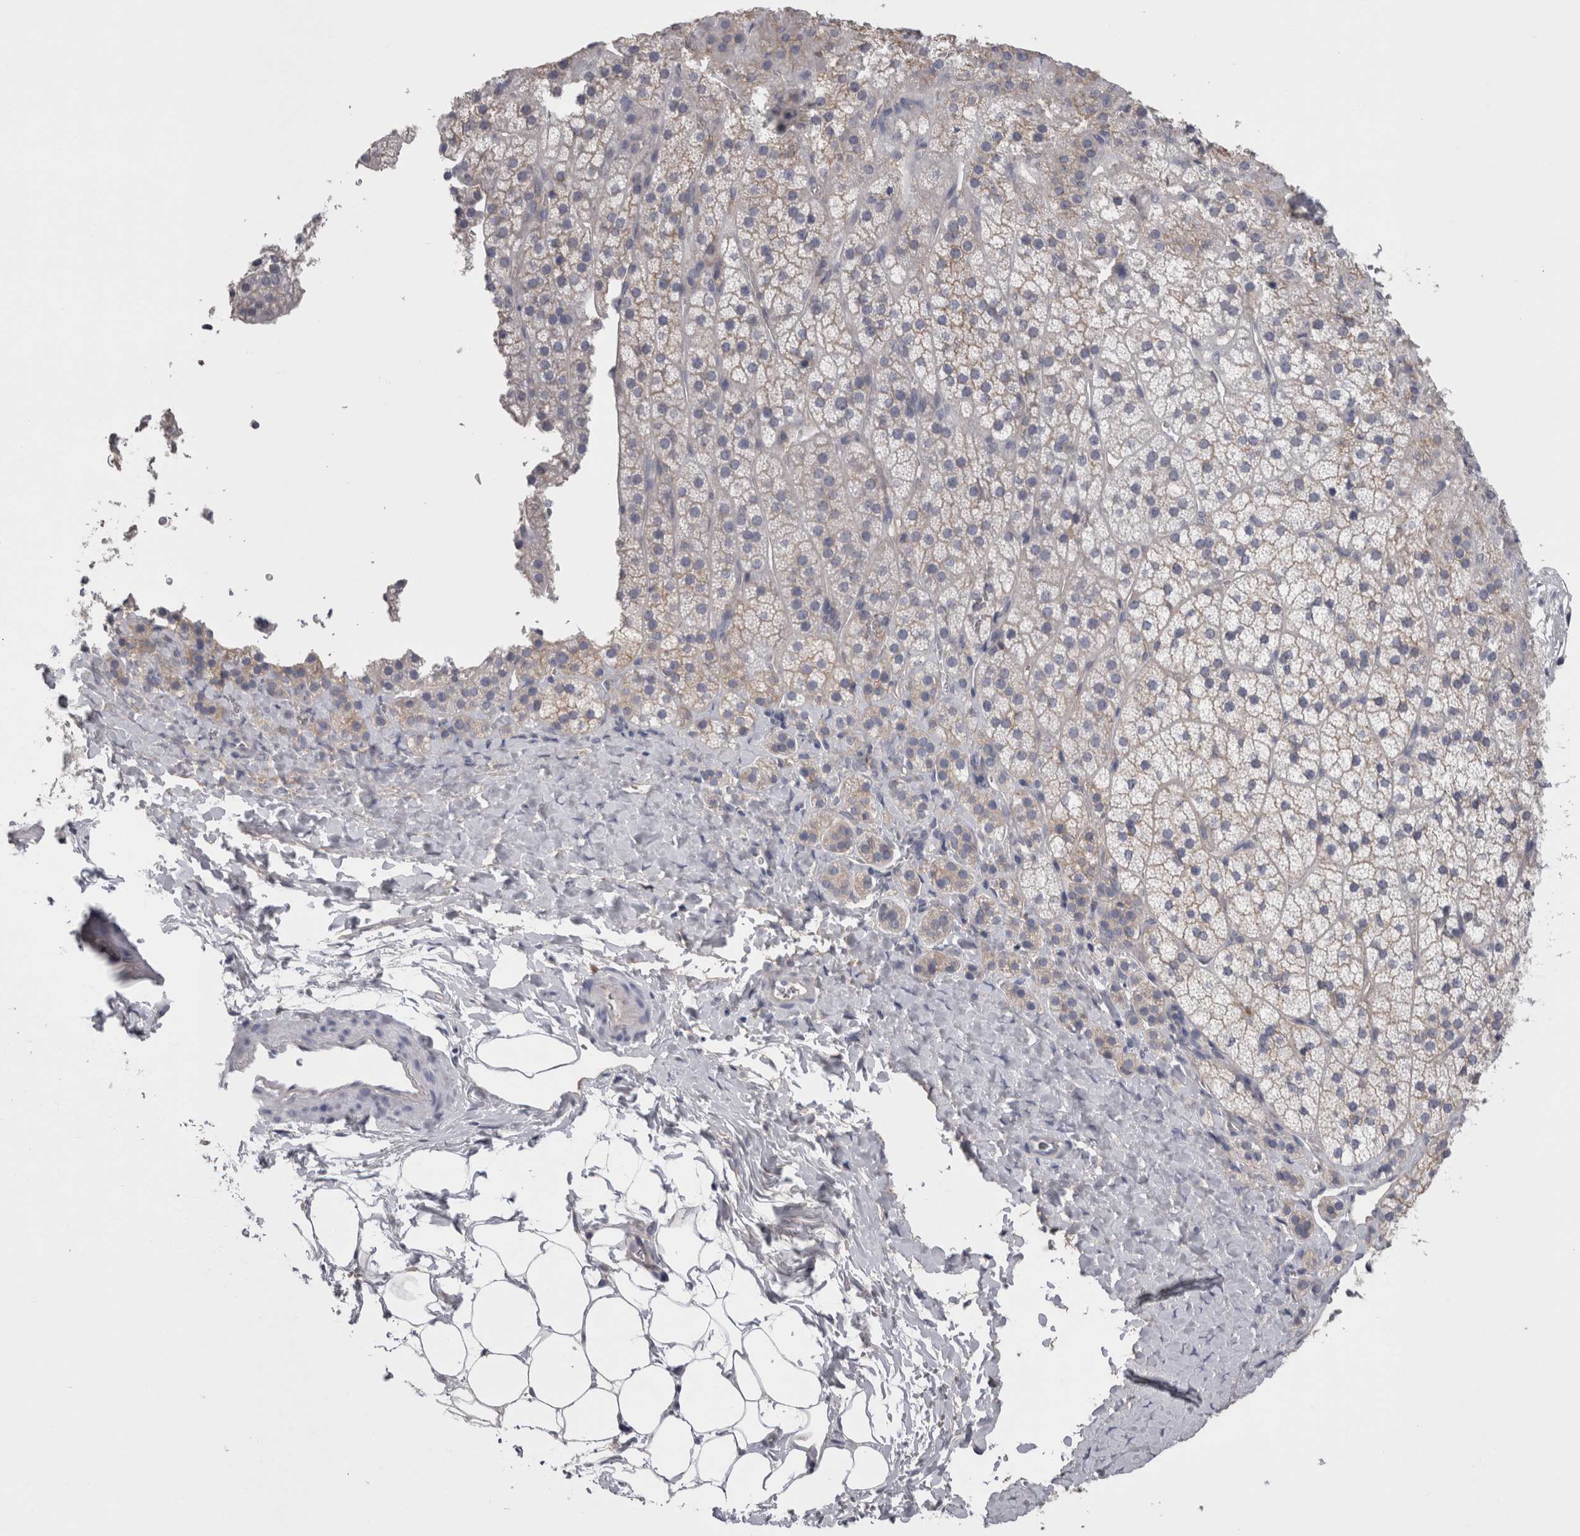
{"staining": {"intensity": "moderate", "quantity": "25%-75%", "location": "cytoplasmic/membranous"}, "tissue": "adrenal gland", "cell_type": "Glandular cells", "image_type": "normal", "snomed": [{"axis": "morphology", "description": "Normal tissue, NOS"}, {"axis": "topography", "description": "Adrenal gland"}], "caption": "High-power microscopy captured an IHC image of benign adrenal gland, revealing moderate cytoplasmic/membranous positivity in about 25%-75% of glandular cells. The staining was performed using DAB (3,3'-diaminobenzidine) to visualize the protein expression in brown, while the nuclei were stained in blue with hematoxylin (Magnification: 20x).", "gene": "NECTIN2", "patient": {"sex": "female", "age": 44}}